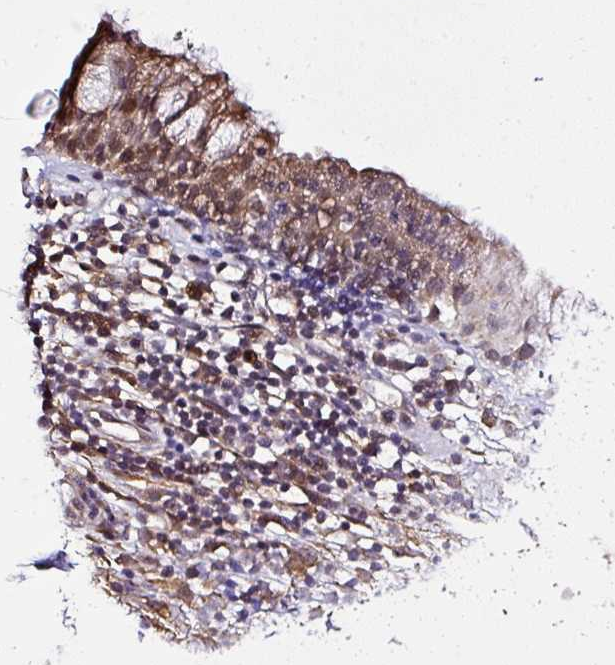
{"staining": {"intensity": "moderate", "quantity": ">75%", "location": "cytoplasmic/membranous,nuclear"}, "tissue": "nasopharynx", "cell_type": "Respiratory epithelial cells", "image_type": "normal", "snomed": [{"axis": "morphology", "description": "Normal tissue, NOS"}, {"axis": "topography", "description": "Nasopharynx"}], "caption": "Immunohistochemical staining of benign human nasopharynx displays moderate cytoplasmic/membranous,nuclear protein positivity in about >75% of respiratory epithelial cells. The staining is performed using DAB (3,3'-diaminobenzidine) brown chromogen to label protein expression. The nuclei are counter-stained blue using hematoxylin.", "gene": "FAM153A", "patient": {"sex": "female", "age": 62}}